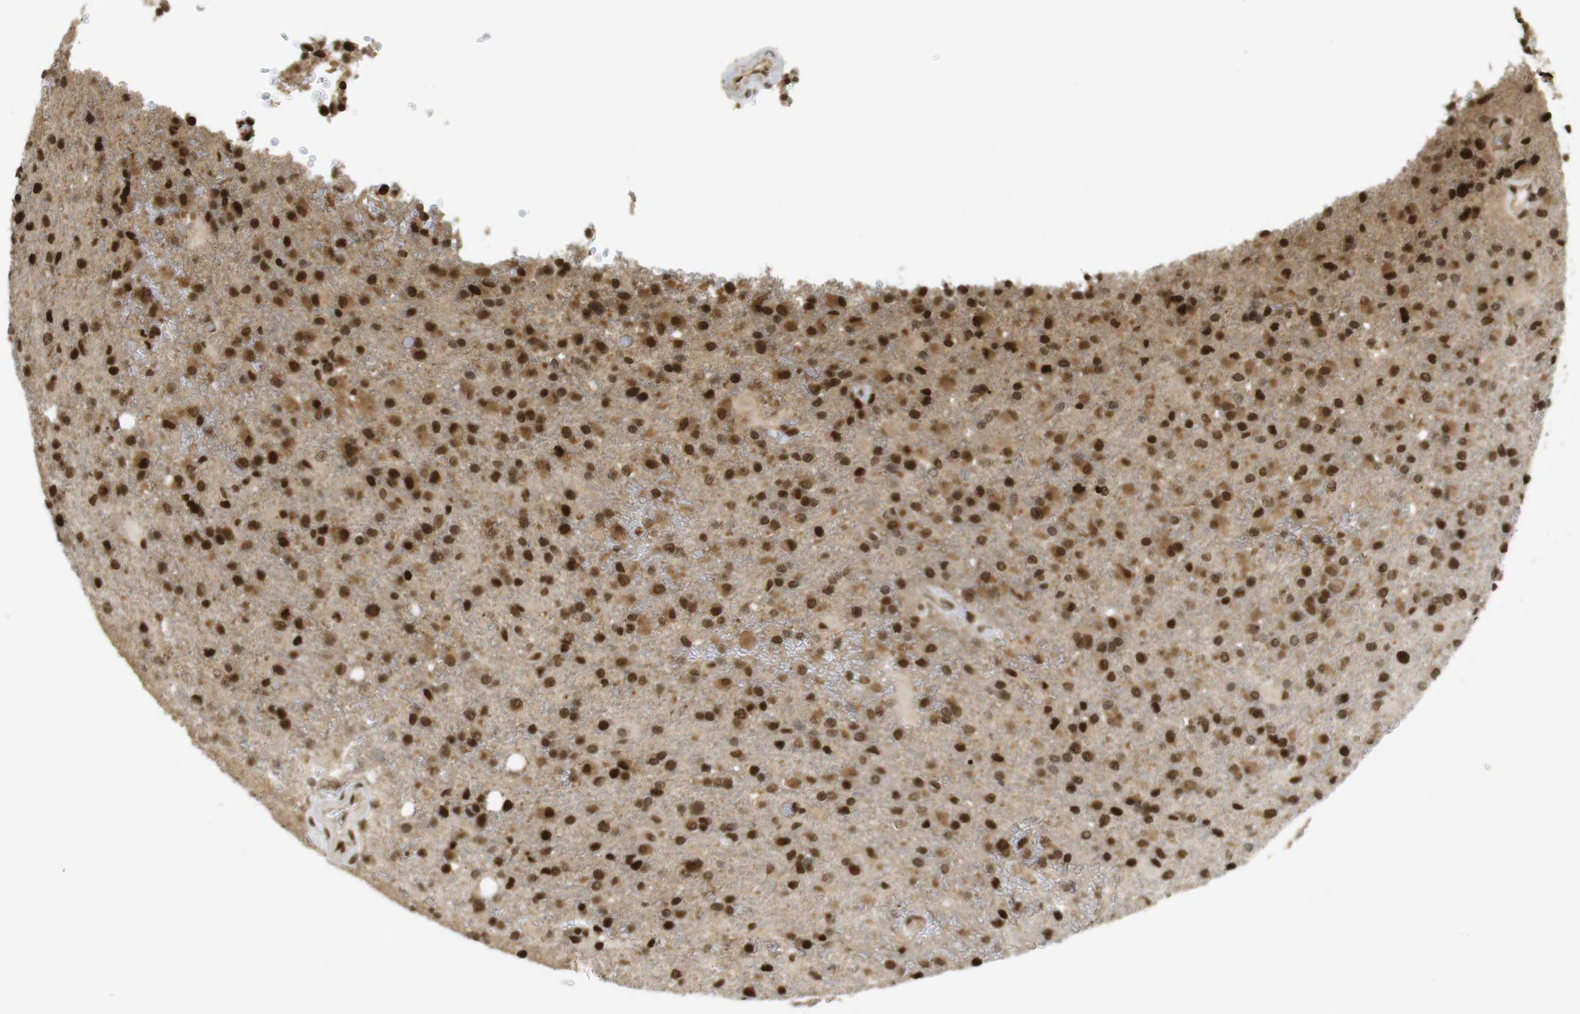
{"staining": {"intensity": "strong", "quantity": ">75%", "location": "cytoplasmic/membranous,nuclear"}, "tissue": "glioma", "cell_type": "Tumor cells", "image_type": "cancer", "snomed": [{"axis": "morphology", "description": "Glioma, malignant, High grade"}, {"axis": "topography", "description": "Brain"}], "caption": "Human glioma stained with a protein marker demonstrates strong staining in tumor cells.", "gene": "RUVBL2", "patient": {"sex": "male", "age": 71}}